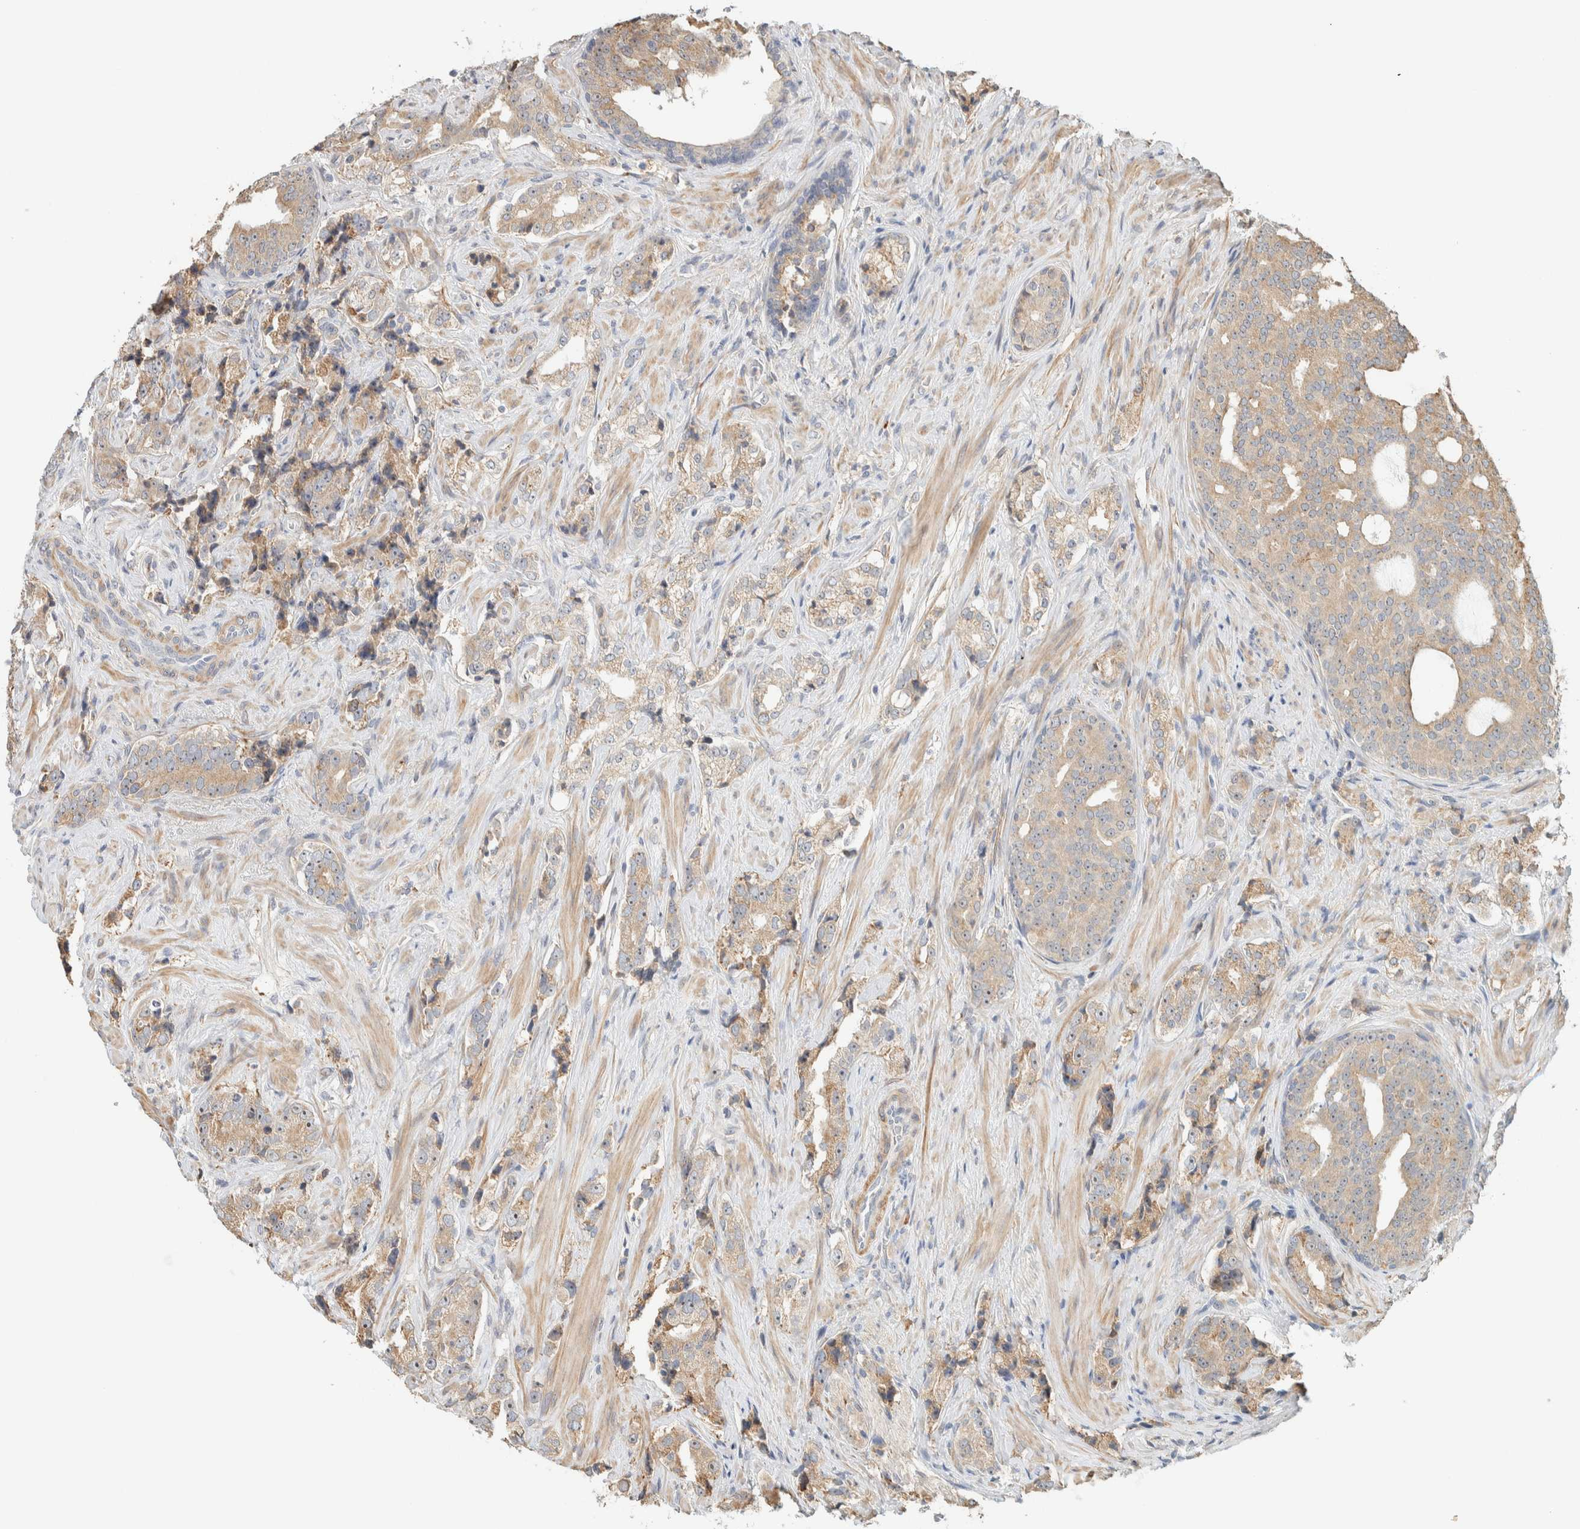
{"staining": {"intensity": "weak", "quantity": ">75%", "location": "cytoplasmic/membranous"}, "tissue": "prostate cancer", "cell_type": "Tumor cells", "image_type": "cancer", "snomed": [{"axis": "morphology", "description": "Adenocarcinoma, High grade"}, {"axis": "topography", "description": "Prostate"}], "caption": "Weak cytoplasmic/membranous expression is present in approximately >75% of tumor cells in prostate cancer (adenocarcinoma (high-grade)).", "gene": "KLHL40", "patient": {"sex": "male", "age": 71}}